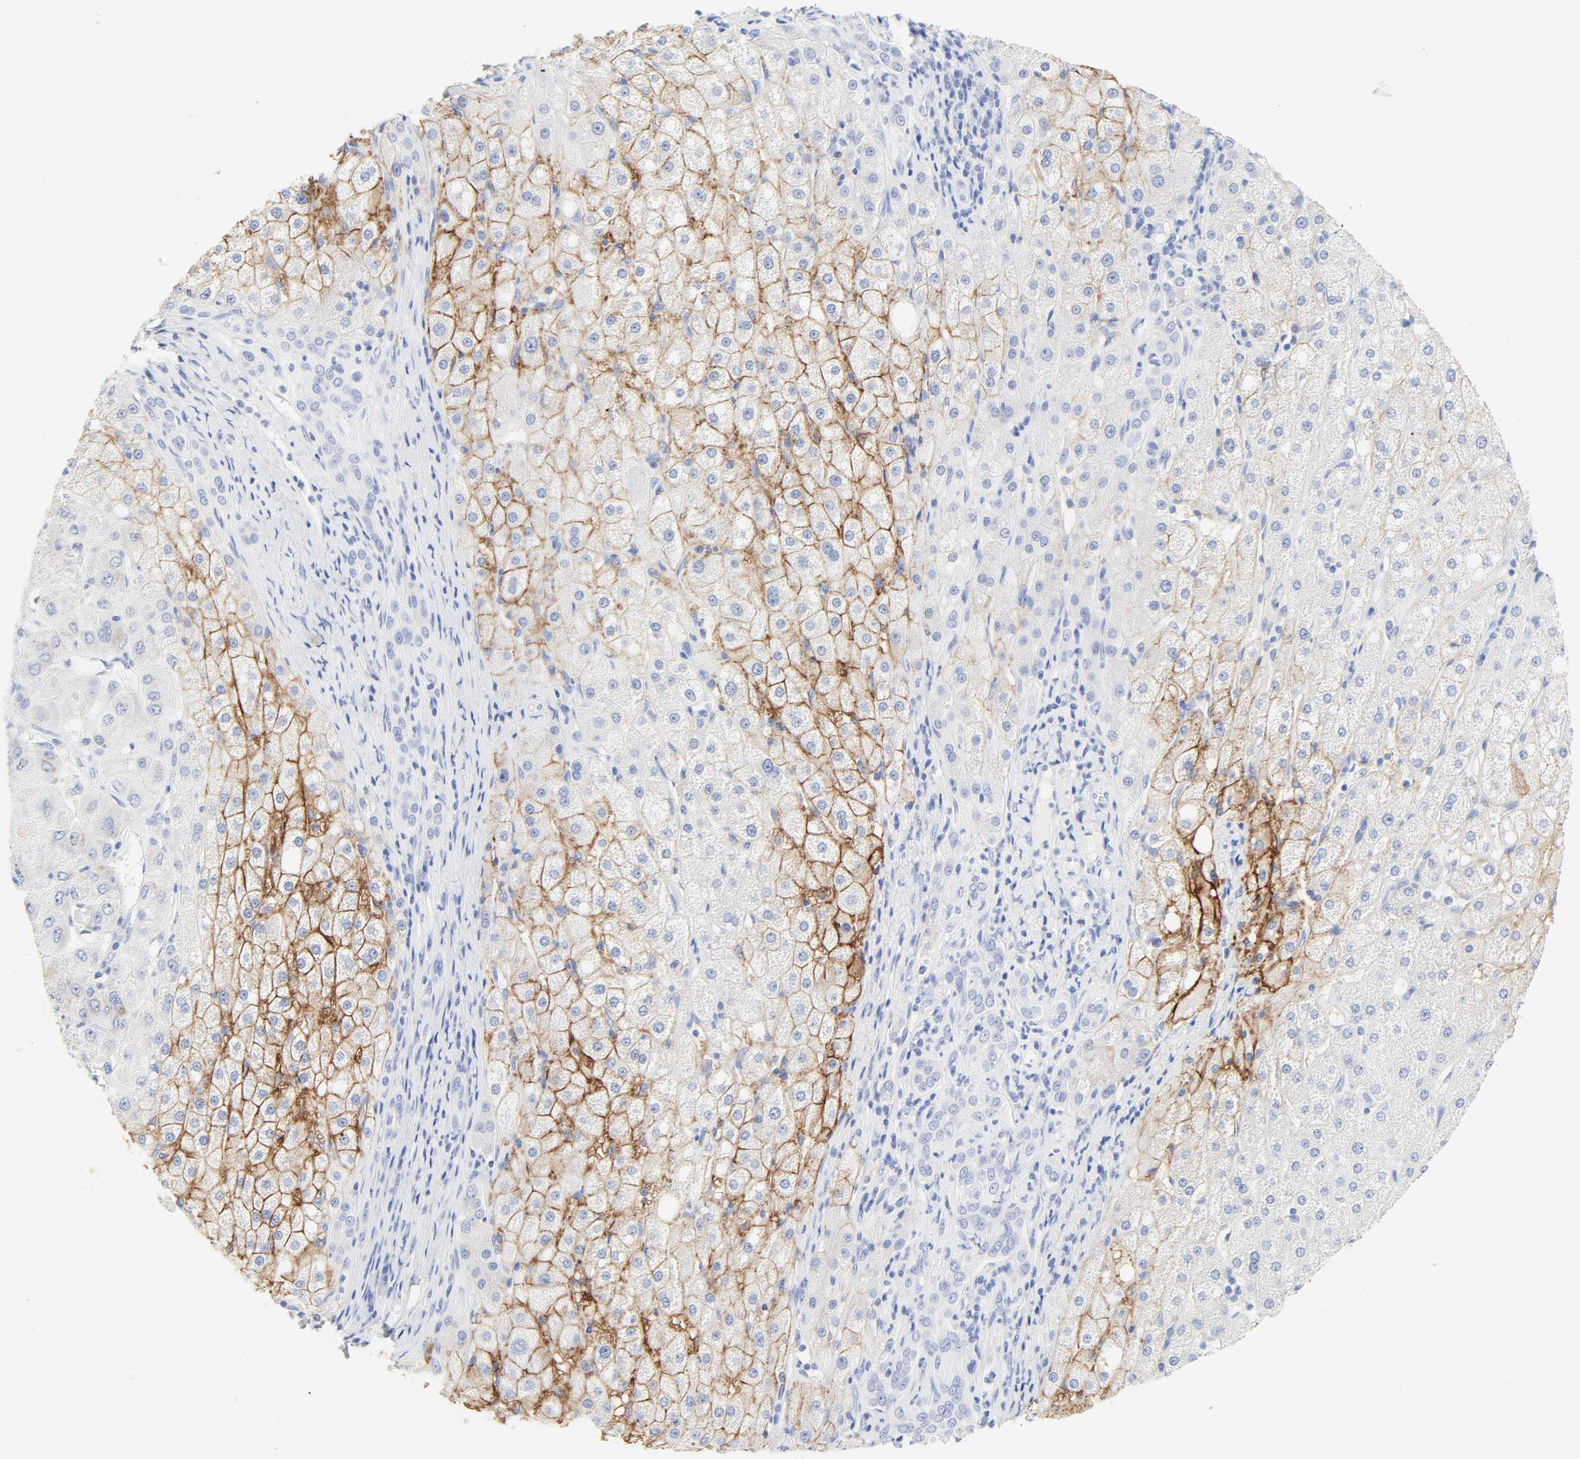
{"staining": {"intensity": "strong", "quantity": "25%-75%", "location": "cytoplasmic/membranous"}, "tissue": "liver cancer", "cell_type": "Tumor cells", "image_type": "cancer", "snomed": [{"axis": "morphology", "description": "Carcinoma, Hepatocellular, NOS"}, {"axis": "topography", "description": "Liver"}], "caption": "This is a photomicrograph of IHC staining of liver cancer, which shows strong expression in the cytoplasmic/membranous of tumor cells.", "gene": "SLCO1B3", "patient": {"sex": "male", "age": 80}}